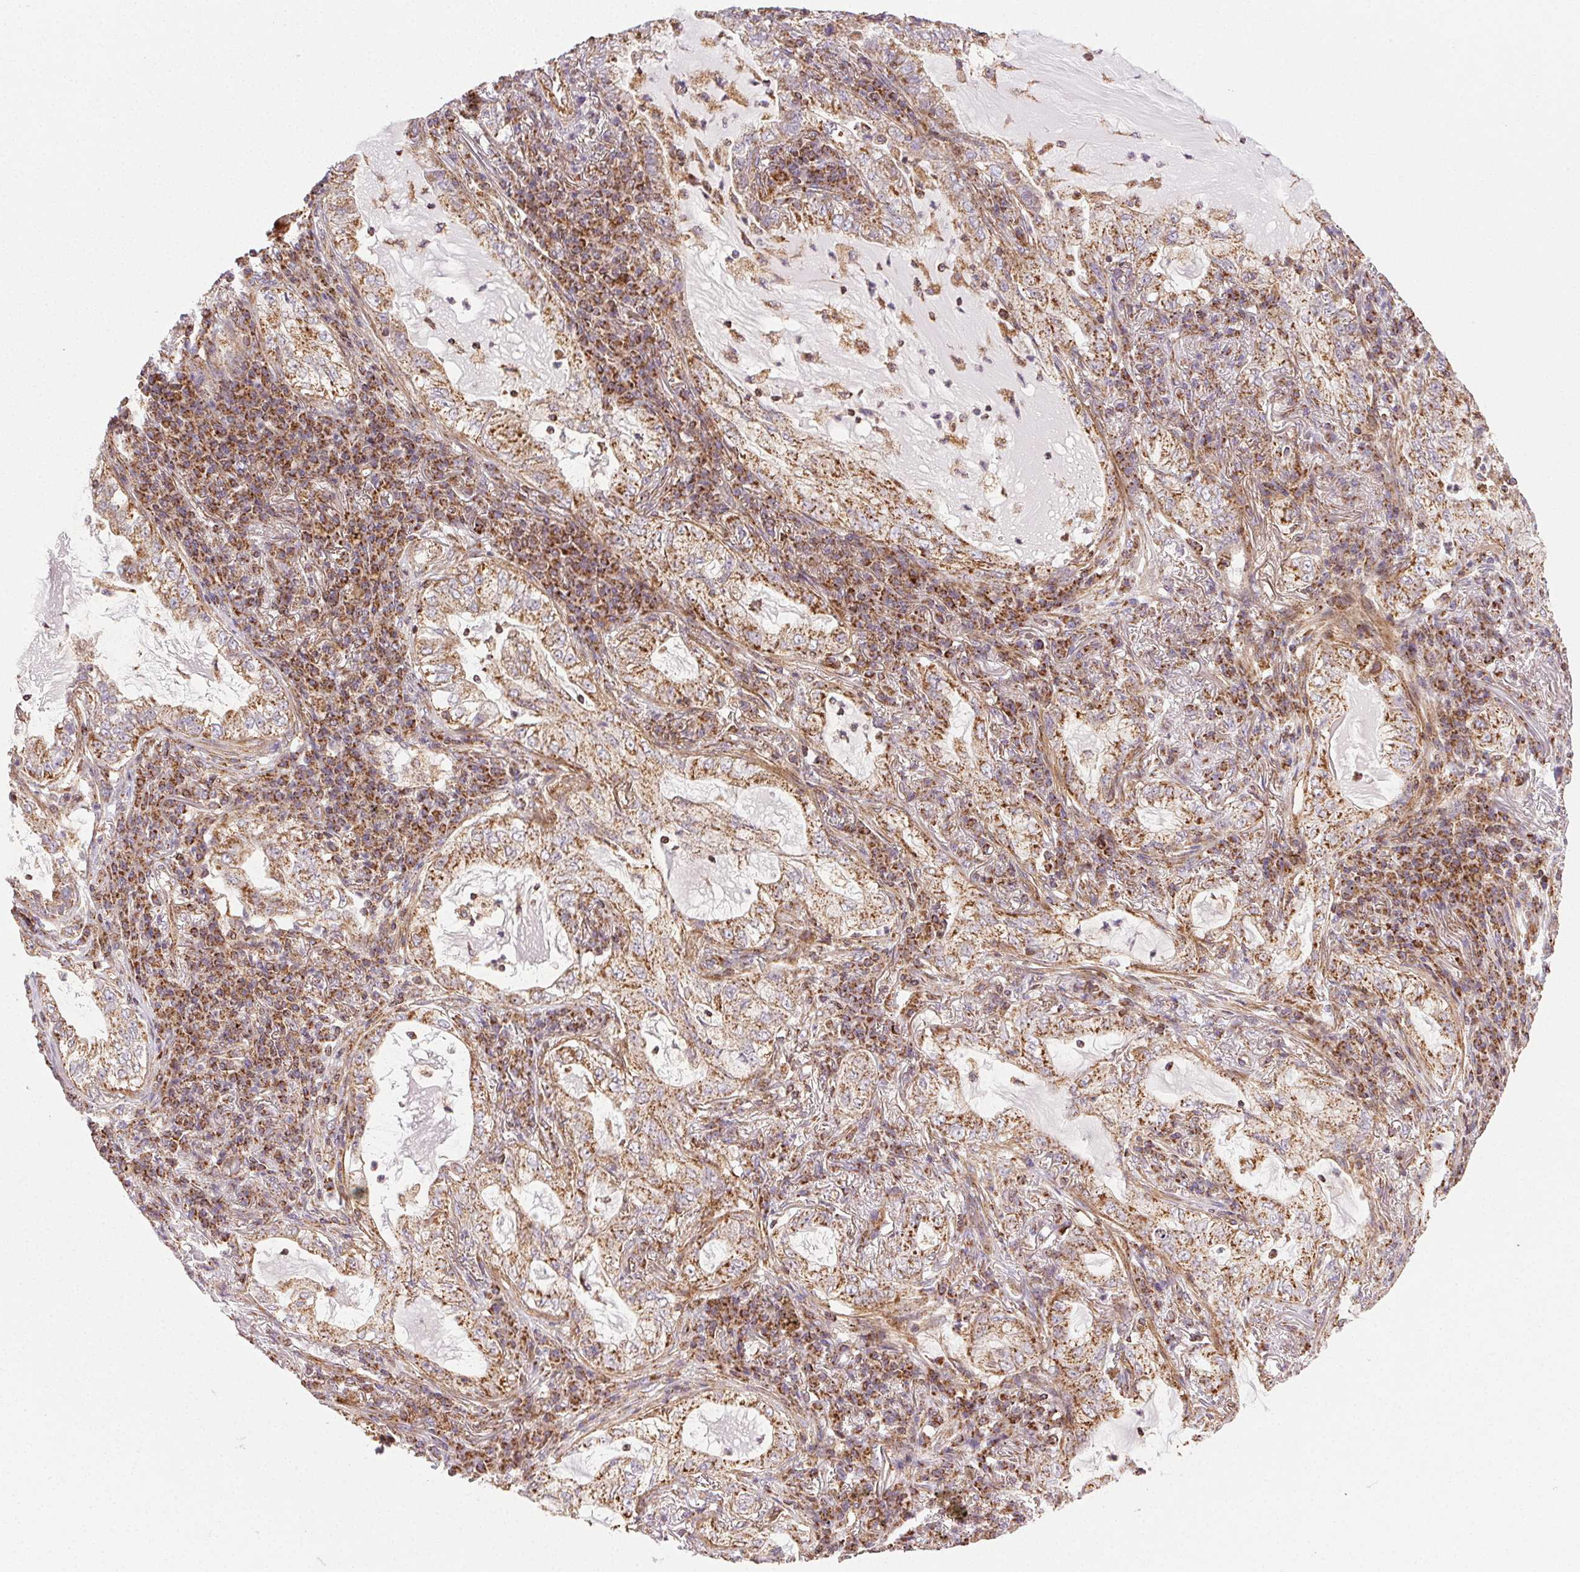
{"staining": {"intensity": "moderate", "quantity": ">75%", "location": "cytoplasmic/membranous"}, "tissue": "lung cancer", "cell_type": "Tumor cells", "image_type": "cancer", "snomed": [{"axis": "morphology", "description": "Adenocarcinoma, NOS"}, {"axis": "topography", "description": "Lung"}], "caption": "Immunohistochemical staining of human lung adenocarcinoma exhibits medium levels of moderate cytoplasmic/membranous staining in approximately >75% of tumor cells. (DAB (3,3'-diaminobenzidine) IHC, brown staining for protein, blue staining for nuclei).", "gene": "CLPB", "patient": {"sex": "female", "age": 73}}